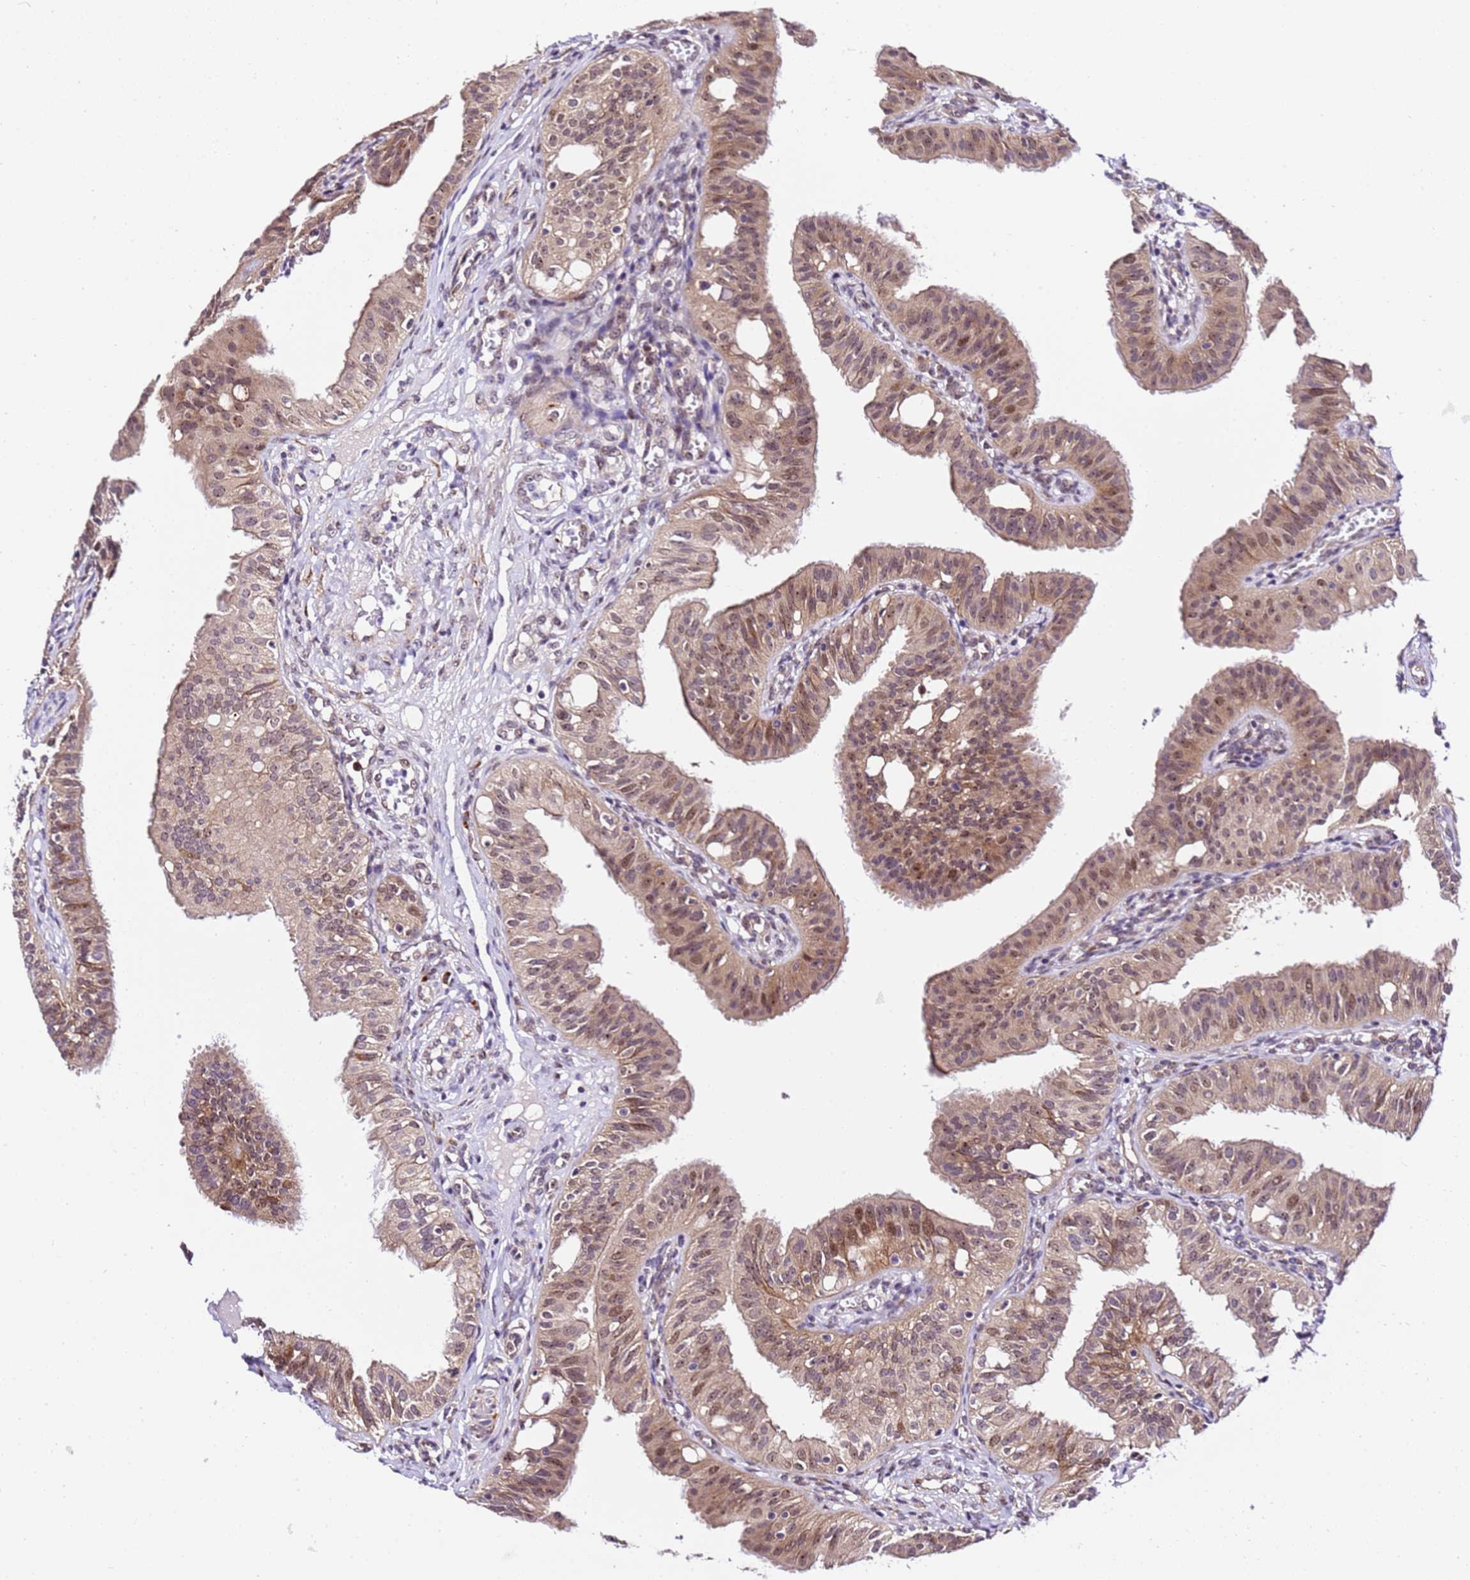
{"staining": {"intensity": "moderate", "quantity": ">75%", "location": "cytoplasmic/membranous,nuclear"}, "tissue": "fallopian tube", "cell_type": "Glandular cells", "image_type": "normal", "snomed": [{"axis": "morphology", "description": "Normal tissue, NOS"}, {"axis": "topography", "description": "Fallopian tube"}, {"axis": "topography", "description": "Ovary"}], "caption": "Fallopian tube stained for a protein reveals moderate cytoplasmic/membranous,nuclear positivity in glandular cells. (Stains: DAB (3,3'-diaminobenzidine) in brown, nuclei in blue, Microscopy: brightfield microscopy at high magnification).", "gene": "SLX4IP", "patient": {"sex": "female", "age": 42}}